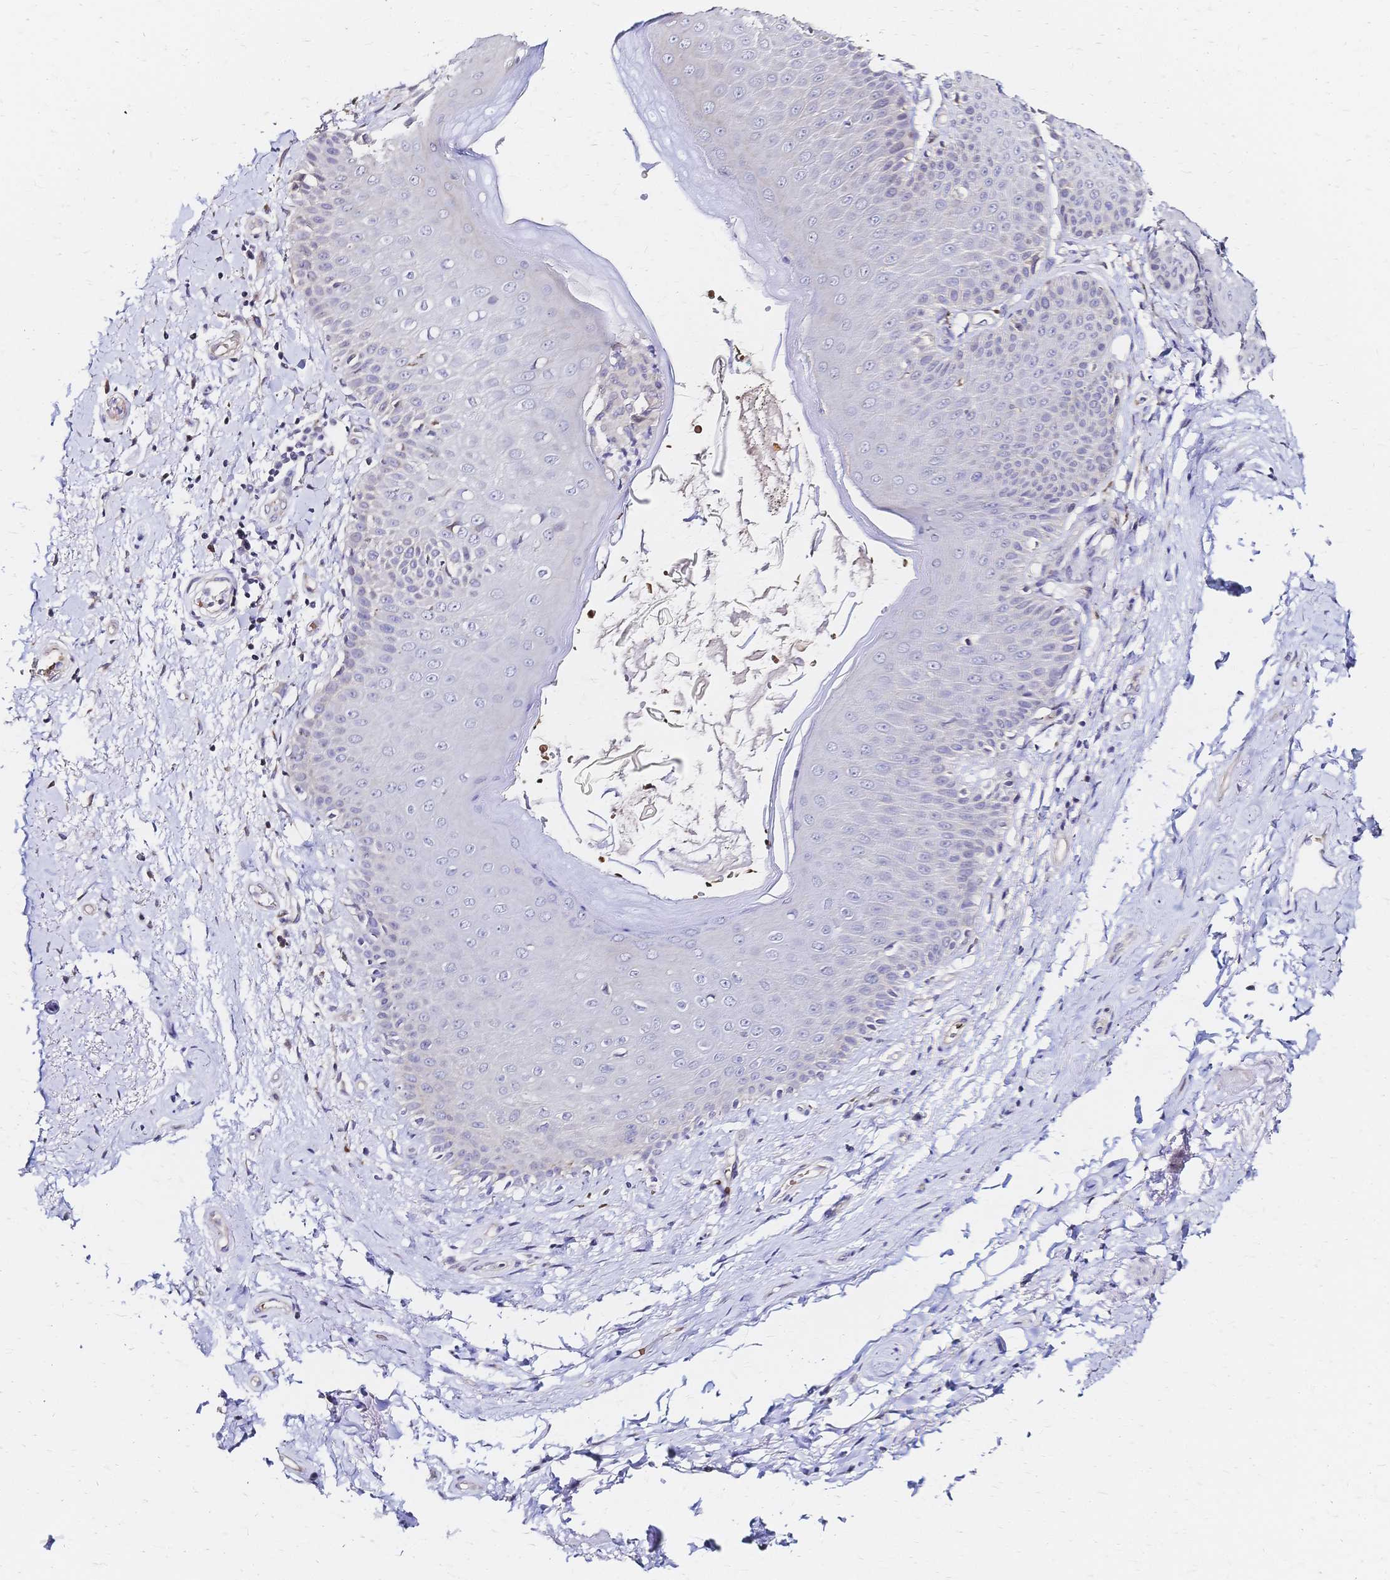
{"staining": {"intensity": "negative", "quantity": "none", "location": "none"}, "tissue": "adipose tissue", "cell_type": "Adipocytes", "image_type": "normal", "snomed": [{"axis": "morphology", "description": "Normal tissue, NOS"}, {"axis": "topography", "description": "Peripheral nerve tissue"}], "caption": "An immunohistochemistry image of benign adipose tissue is shown. There is no staining in adipocytes of adipose tissue. (Immunohistochemistry (ihc), brightfield microscopy, high magnification).", "gene": "SLC5A1", "patient": {"sex": "male", "age": 51}}